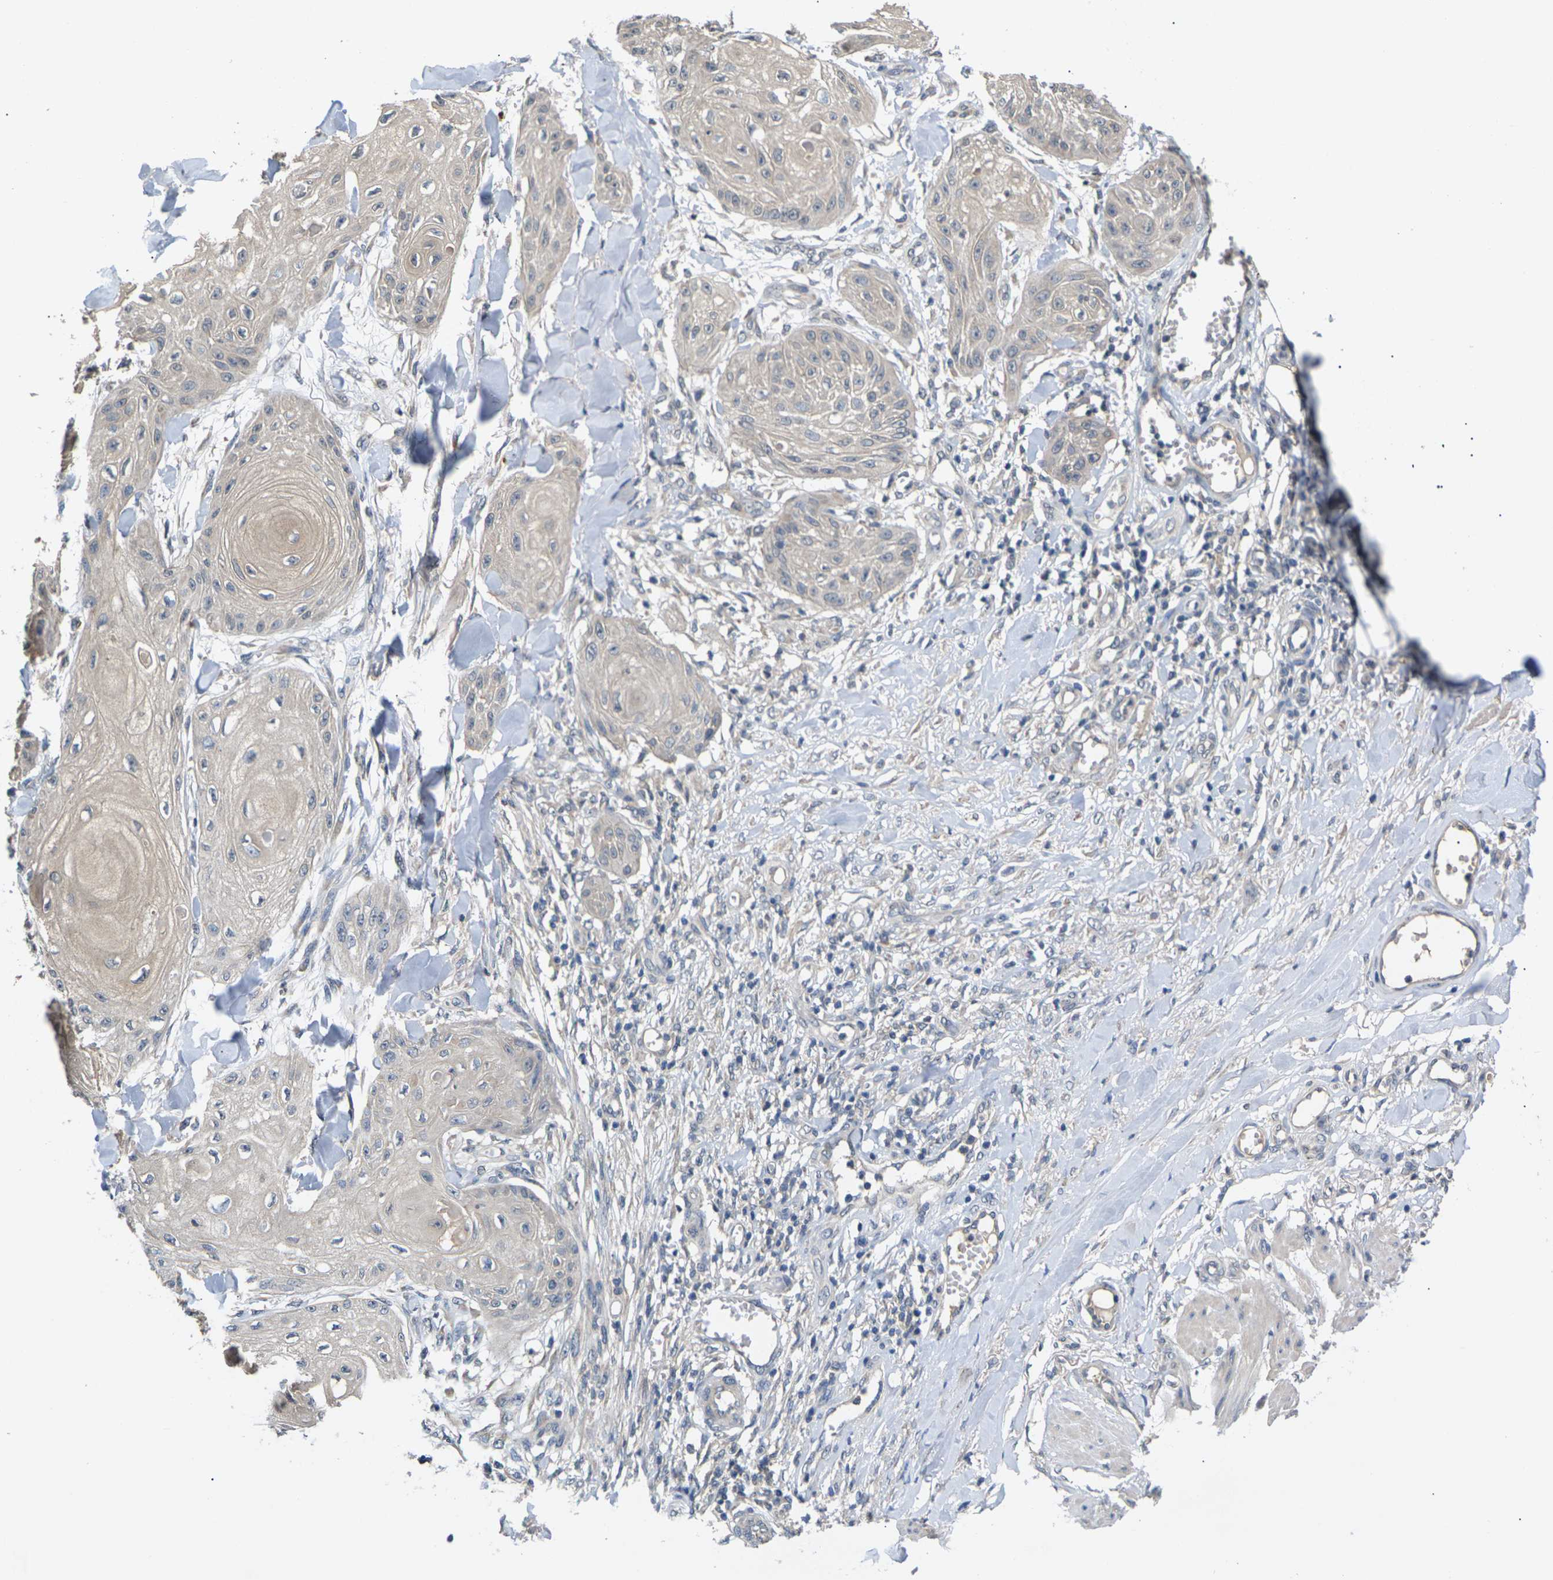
{"staining": {"intensity": "weak", "quantity": ">75%", "location": "cytoplasmic/membranous"}, "tissue": "skin cancer", "cell_type": "Tumor cells", "image_type": "cancer", "snomed": [{"axis": "morphology", "description": "Squamous cell carcinoma, NOS"}, {"axis": "topography", "description": "Skin"}], "caption": "Protein staining demonstrates weak cytoplasmic/membranous positivity in about >75% of tumor cells in skin cancer (squamous cell carcinoma). The protein of interest is shown in brown color, while the nuclei are stained blue.", "gene": "SLC2A2", "patient": {"sex": "male", "age": 74}}